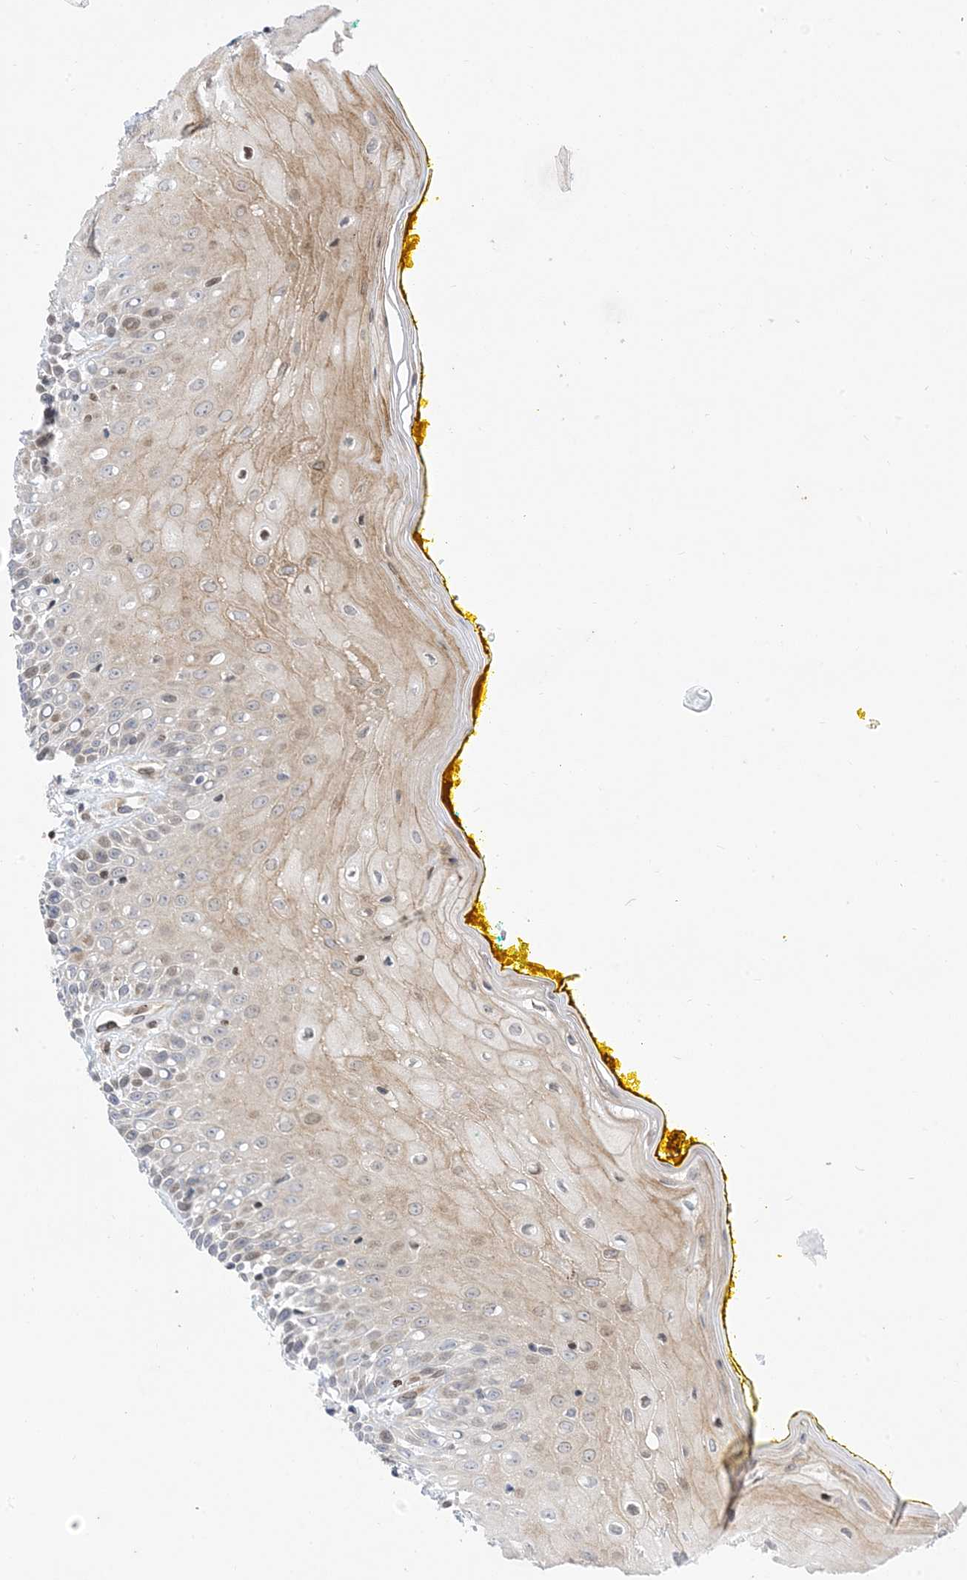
{"staining": {"intensity": "moderate", "quantity": "<25%", "location": "cytoplasmic/membranous,nuclear"}, "tissue": "oral mucosa", "cell_type": "Squamous epithelial cells", "image_type": "normal", "snomed": [{"axis": "morphology", "description": "Normal tissue, NOS"}, {"axis": "morphology", "description": "Squamous cell carcinoma, NOS"}, {"axis": "topography", "description": "Oral tissue"}, {"axis": "topography", "description": "Head-Neck"}], "caption": "Protein expression analysis of normal human oral mucosa reveals moderate cytoplasmic/membranous,nuclear positivity in about <25% of squamous epithelial cells. (DAB IHC with brightfield microscopy, high magnification).", "gene": "TYSND1", "patient": {"sex": "female", "age": 70}}